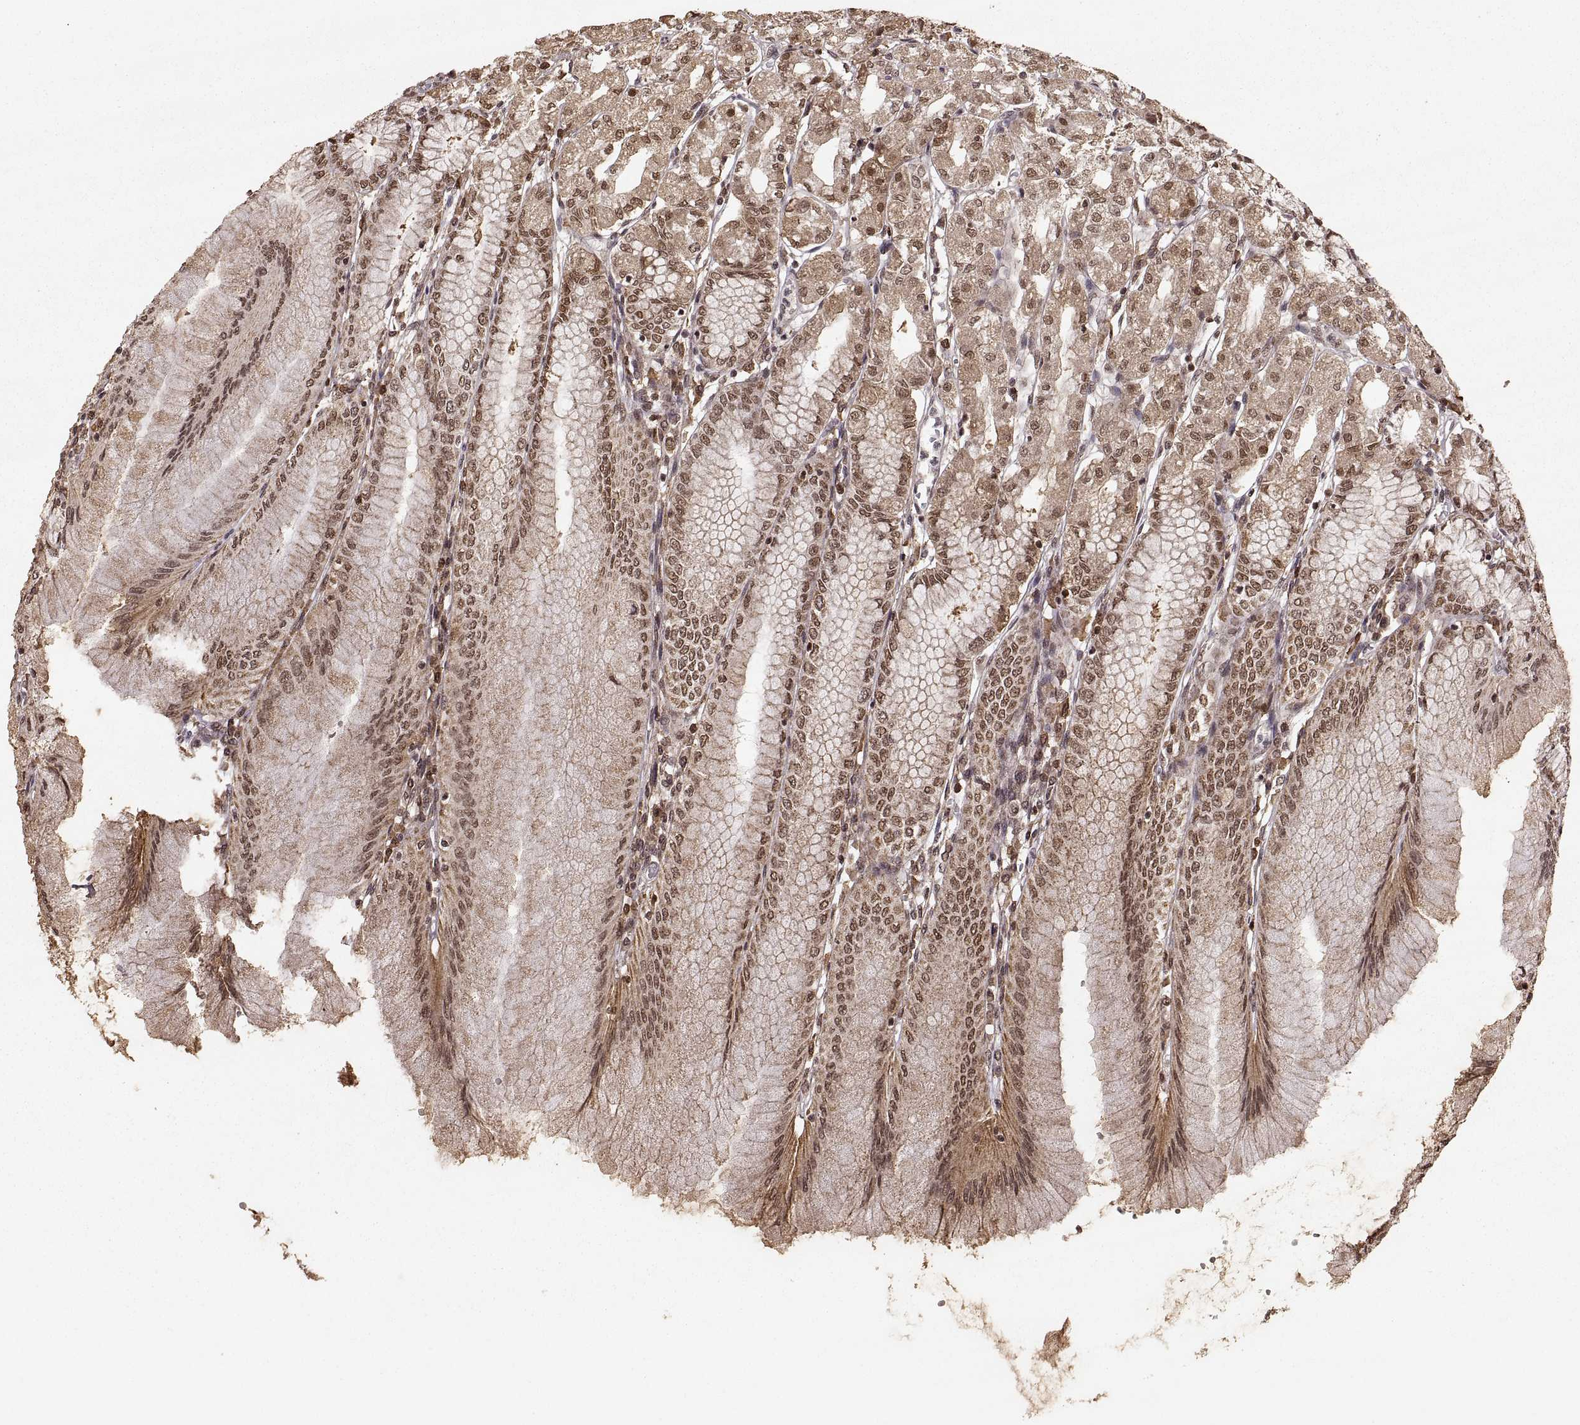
{"staining": {"intensity": "moderate", "quantity": "25%-75%", "location": "cytoplasmic/membranous,nuclear"}, "tissue": "stomach", "cell_type": "Glandular cells", "image_type": "normal", "snomed": [{"axis": "morphology", "description": "Normal tissue, NOS"}, {"axis": "topography", "description": "Skeletal muscle"}, {"axis": "topography", "description": "Stomach"}], "caption": "This micrograph shows benign stomach stained with IHC to label a protein in brown. The cytoplasmic/membranous,nuclear of glandular cells show moderate positivity for the protein. Nuclei are counter-stained blue.", "gene": "RFT1", "patient": {"sex": "female", "age": 57}}